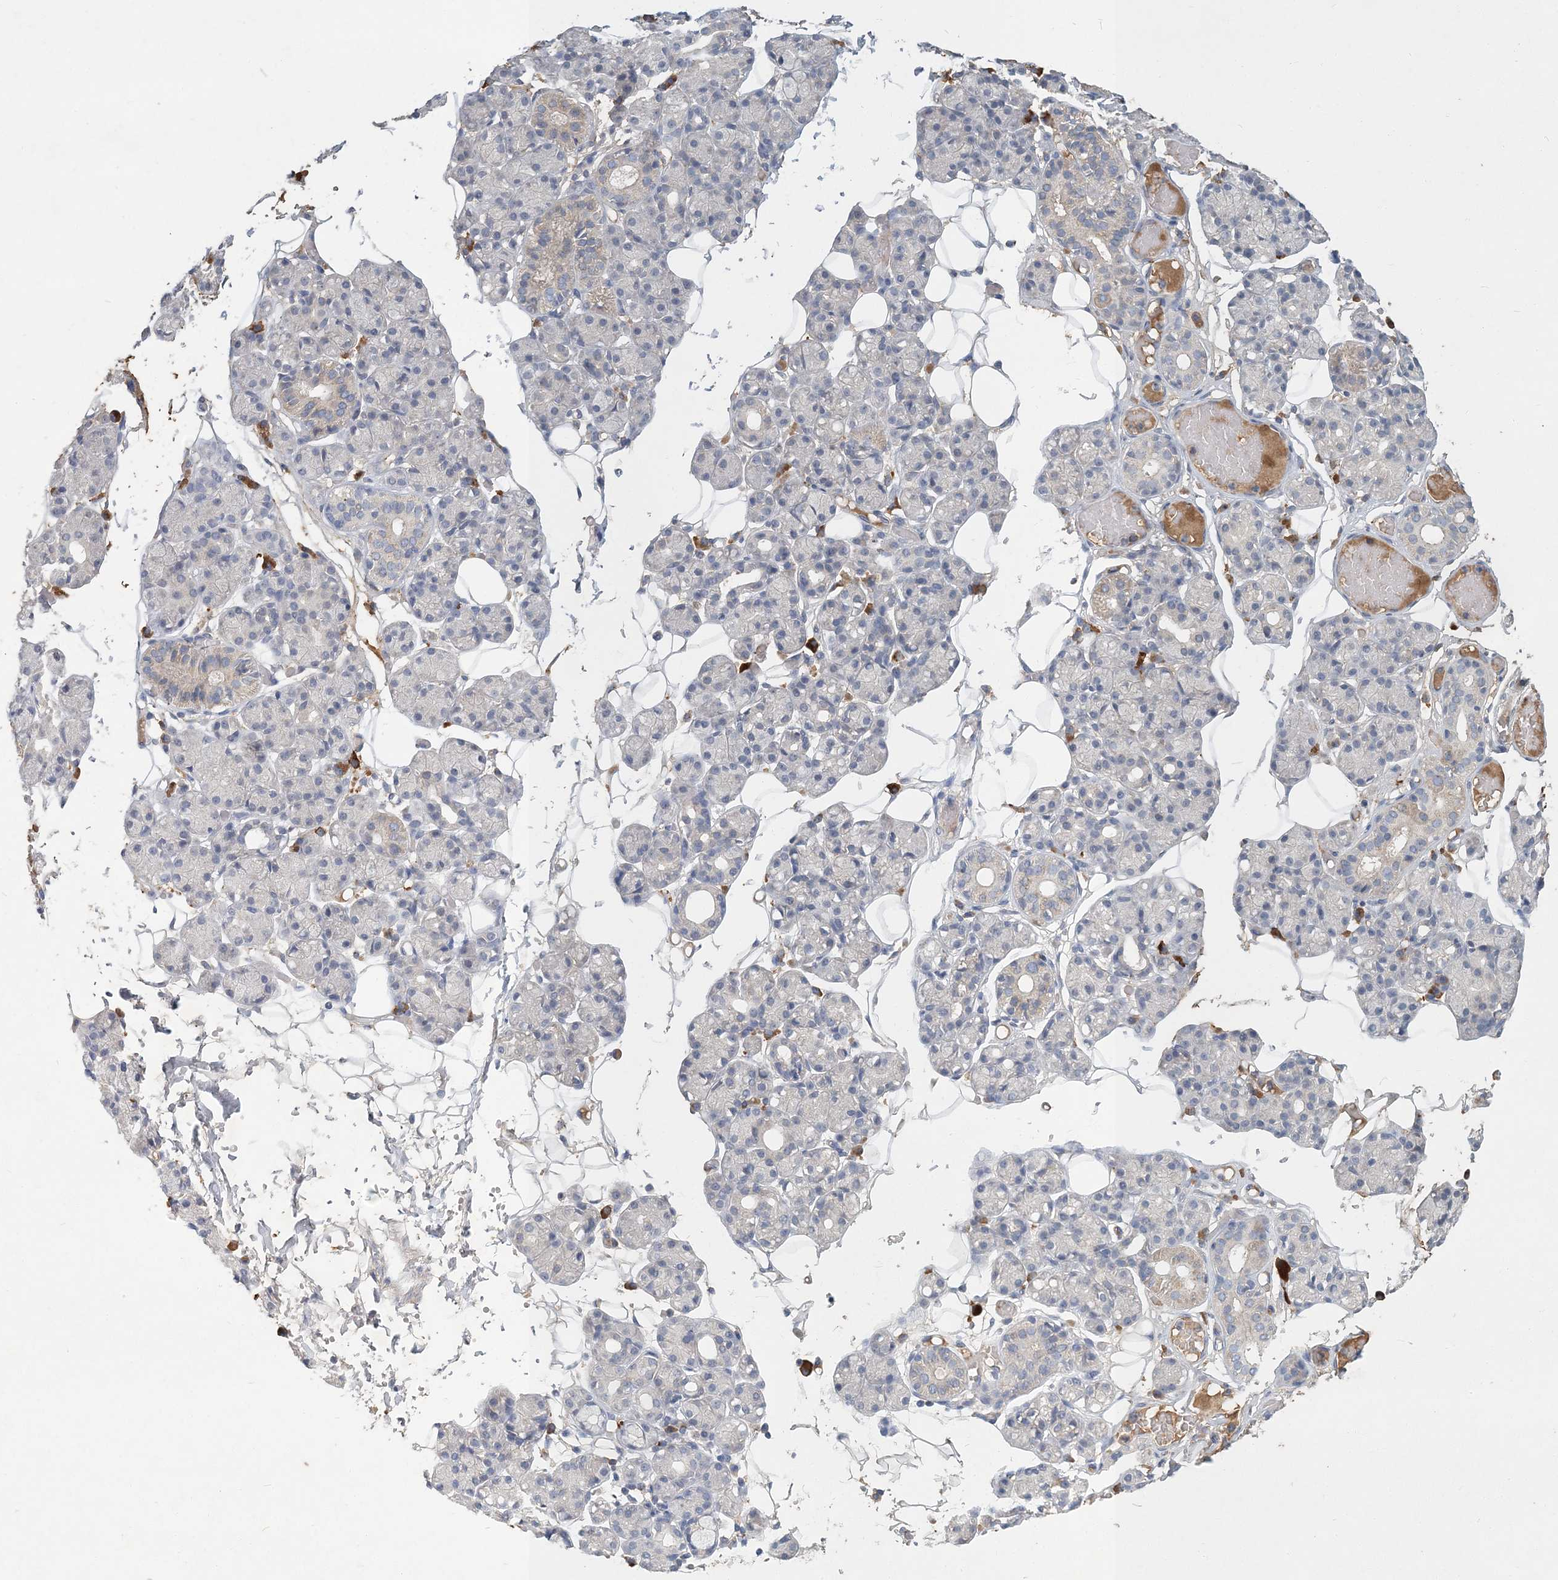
{"staining": {"intensity": "negative", "quantity": "none", "location": "none"}, "tissue": "salivary gland", "cell_type": "Glandular cells", "image_type": "normal", "snomed": [{"axis": "morphology", "description": "Normal tissue, NOS"}, {"axis": "topography", "description": "Salivary gland"}], "caption": "Salivary gland stained for a protein using immunohistochemistry reveals no staining glandular cells.", "gene": "RNF25", "patient": {"sex": "male", "age": 63}}